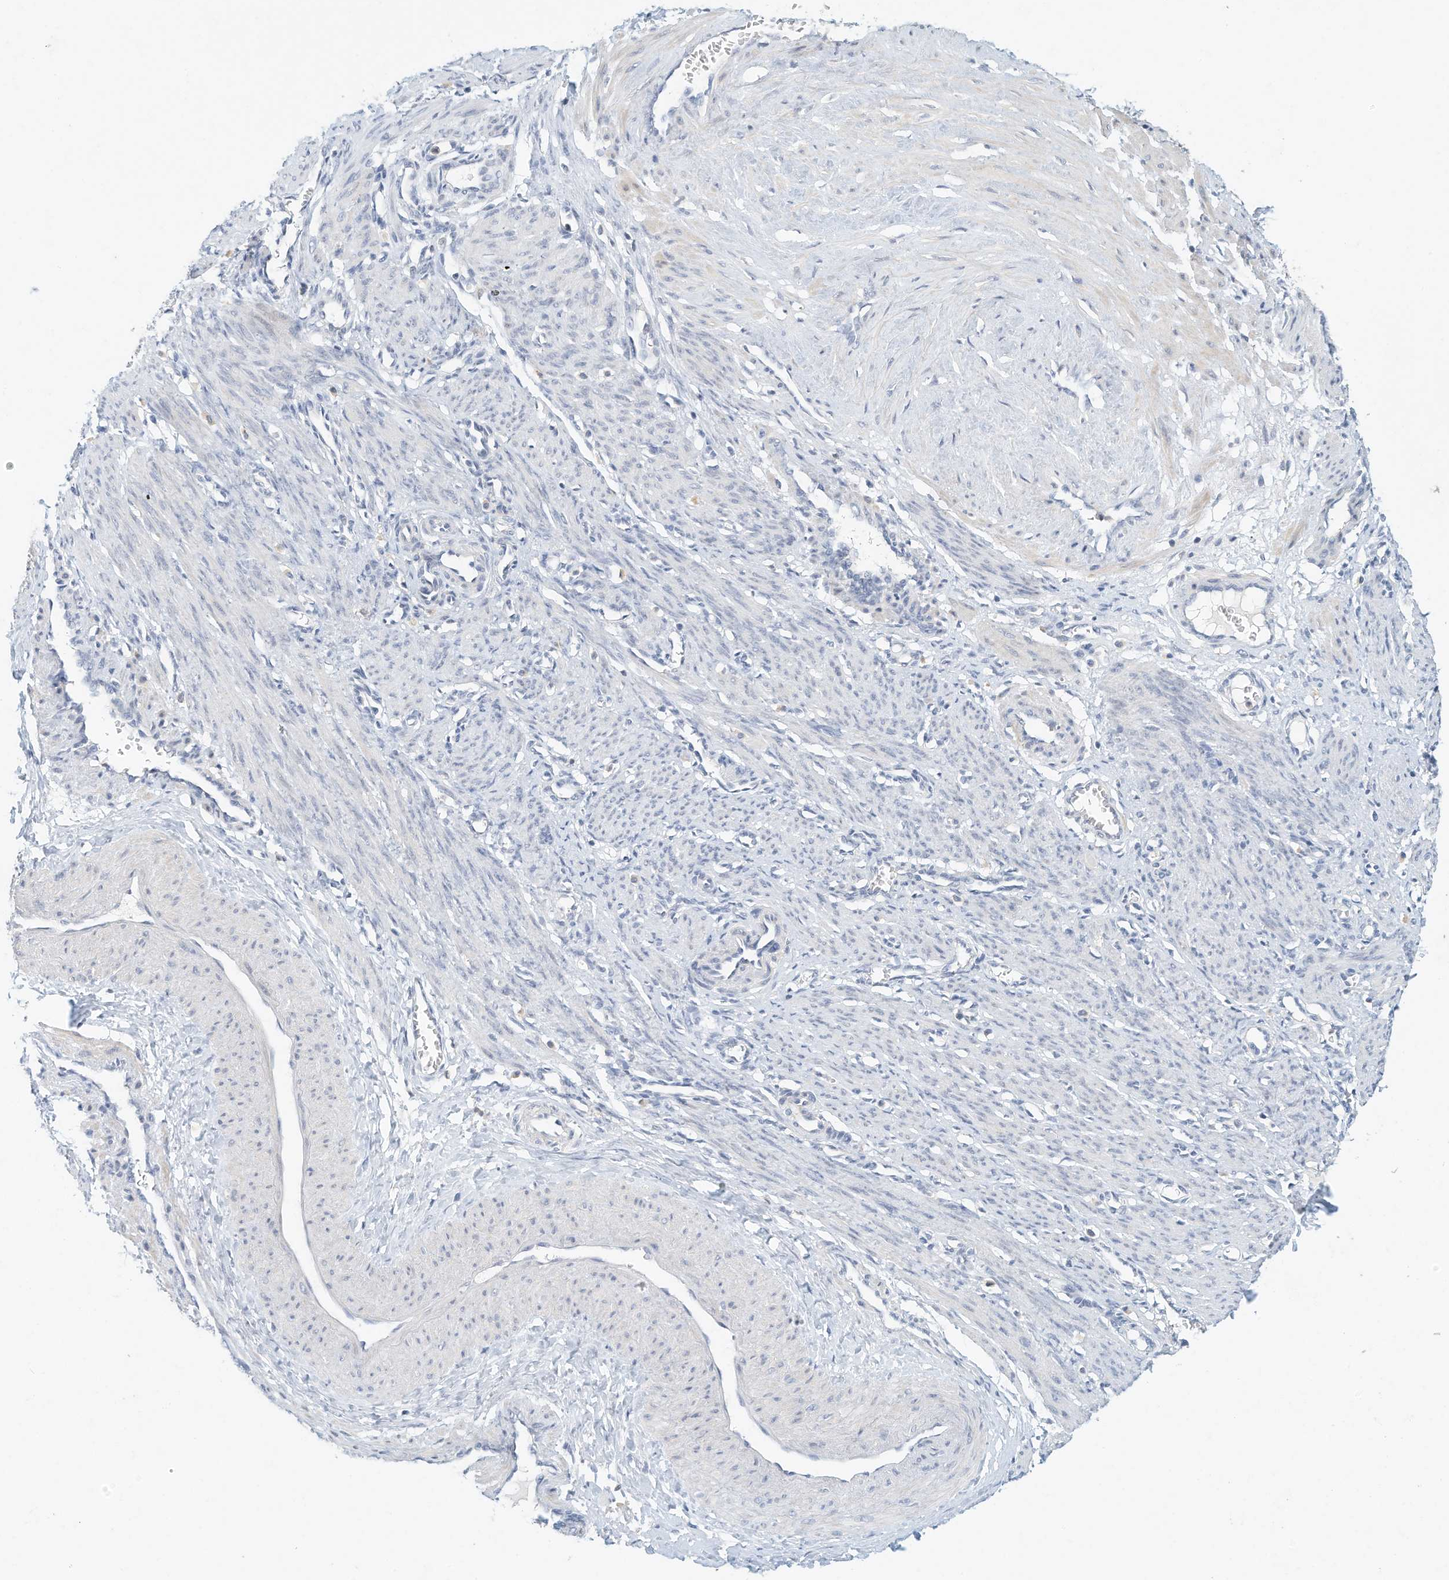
{"staining": {"intensity": "negative", "quantity": "none", "location": "none"}, "tissue": "smooth muscle", "cell_type": "Smooth muscle cells", "image_type": "normal", "snomed": [{"axis": "morphology", "description": "Normal tissue, NOS"}, {"axis": "topography", "description": "Endometrium"}], "caption": "IHC histopathology image of normal smooth muscle: smooth muscle stained with DAB (3,3'-diaminobenzidine) exhibits no significant protein positivity in smooth muscle cells. (Immunohistochemistry (ihc), brightfield microscopy, high magnification).", "gene": "MICAL1", "patient": {"sex": "female", "age": 33}}